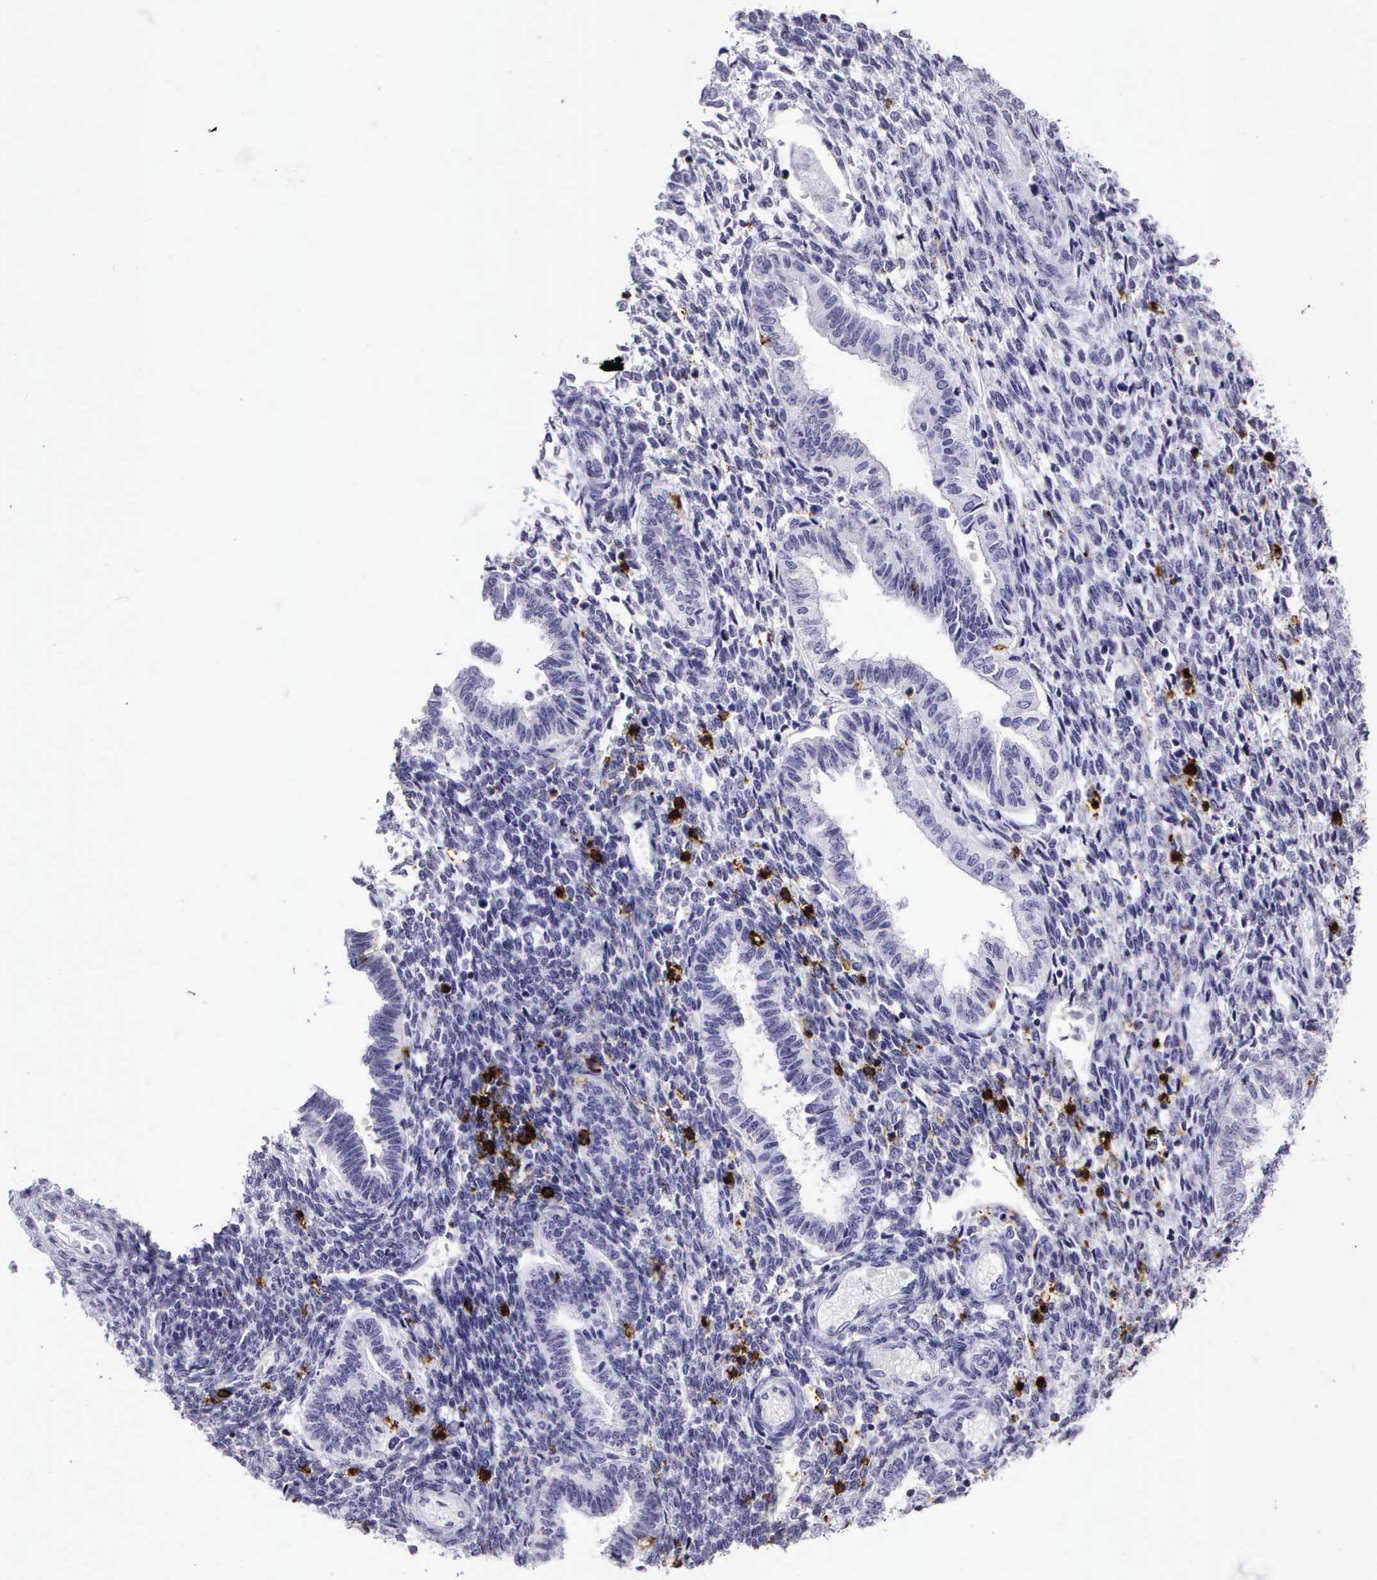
{"staining": {"intensity": "negative", "quantity": "none", "location": "none"}, "tissue": "endometrium", "cell_type": "Cells in endometrial stroma", "image_type": "normal", "snomed": [{"axis": "morphology", "description": "Normal tissue, NOS"}, {"axis": "topography", "description": "Endometrium"}], "caption": "Immunohistochemical staining of normal human endometrium reveals no significant positivity in cells in endometrial stroma.", "gene": "CD8A", "patient": {"sex": "female", "age": 36}}